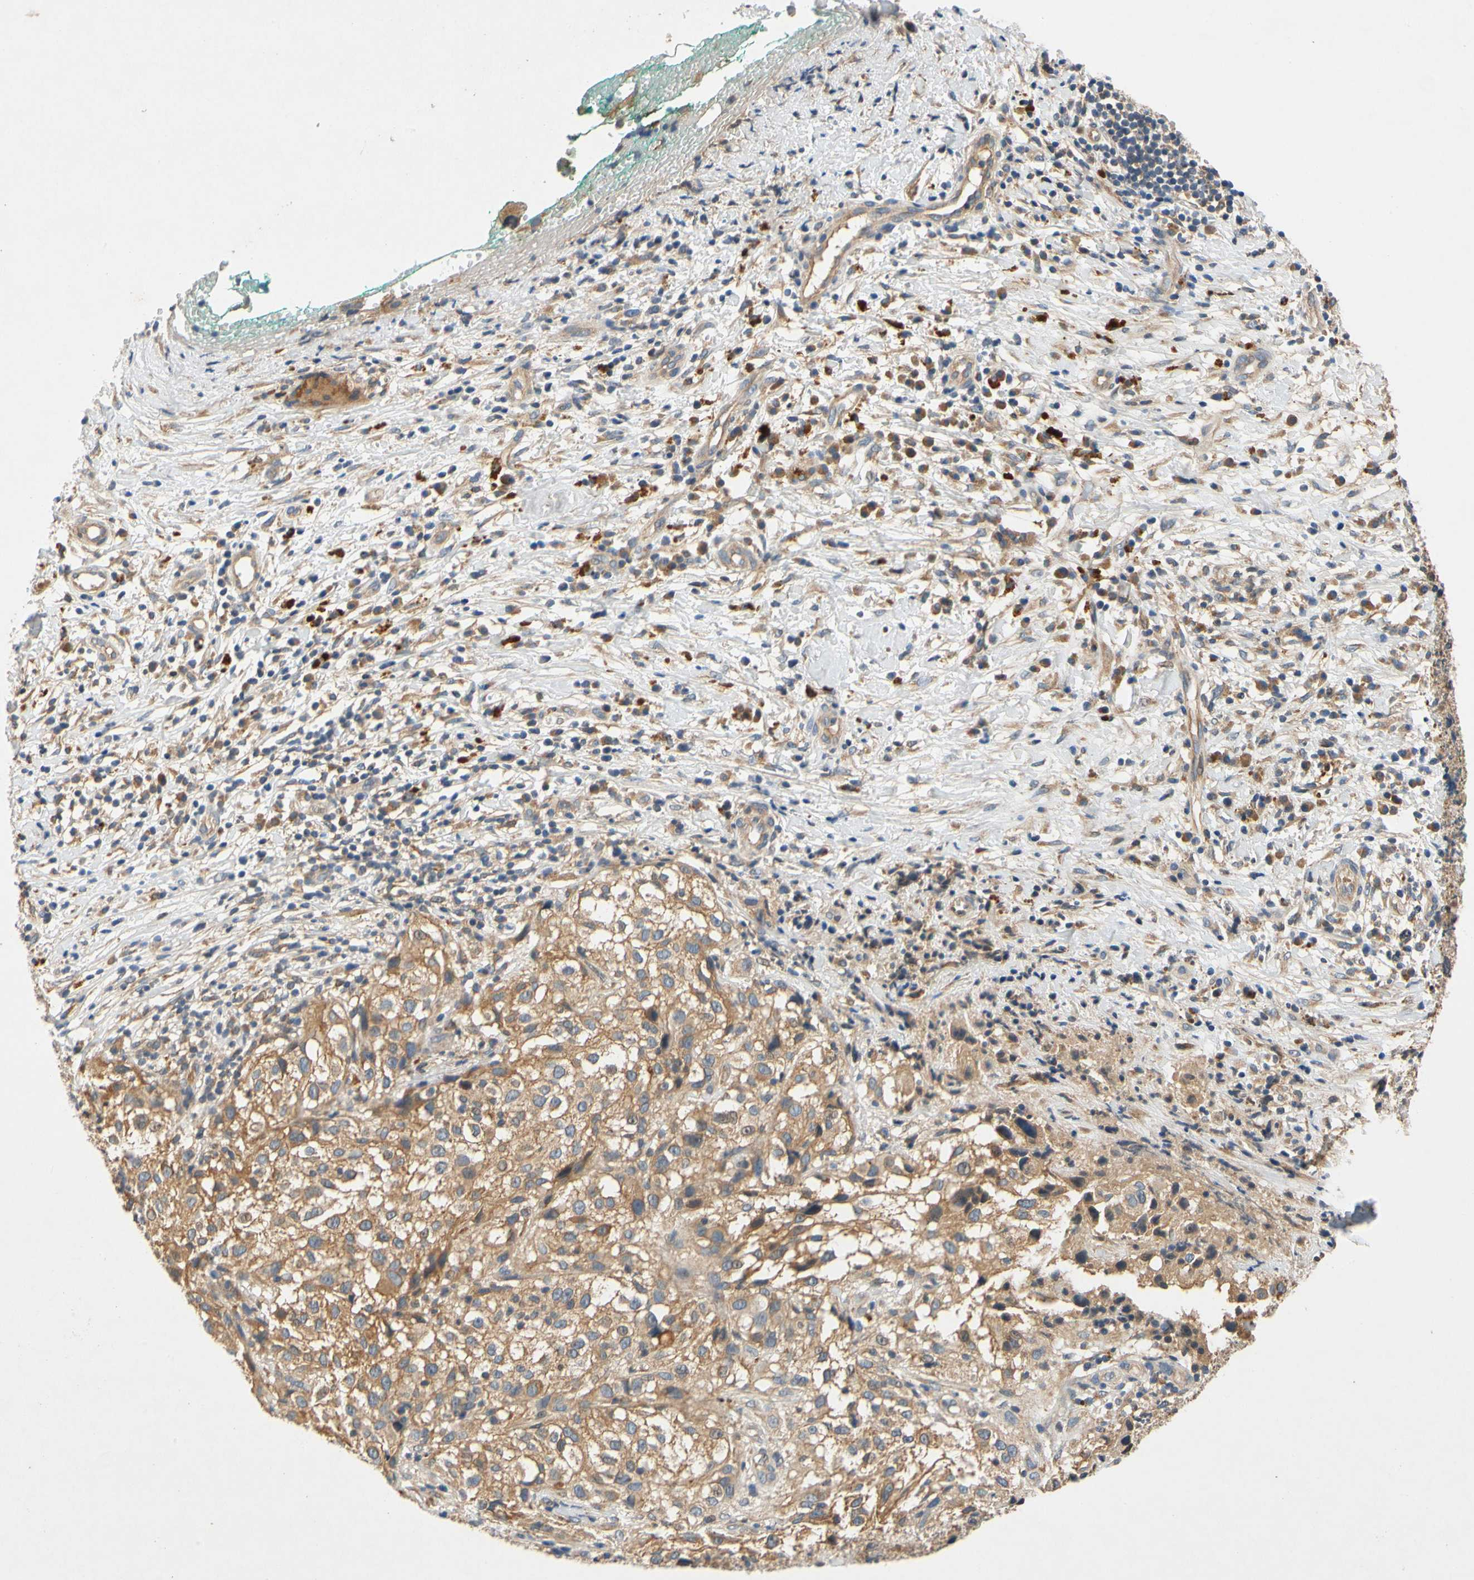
{"staining": {"intensity": "moderate", "quantity": ">75%", "location": "cytoplasmic/membranous"}, "tissue": "melanoma", "cell_type": "Tumor cells", "image_type": "cancer", "snomed": [{"axis": "morphology", "description": "Necrosis, NOS"}, {"axis": "morphology", "description": "Malignant melanoma, NOS"}, {"axis": "topography", "description": "Skin"}], "caption": "Human melanoma stained for a protein (brown) shows moderate cytoplasmic/membranous positive expression in about >75% of tumor cells.", "gene": "USP46", "patient": {"sex": "female", "age": 87}}